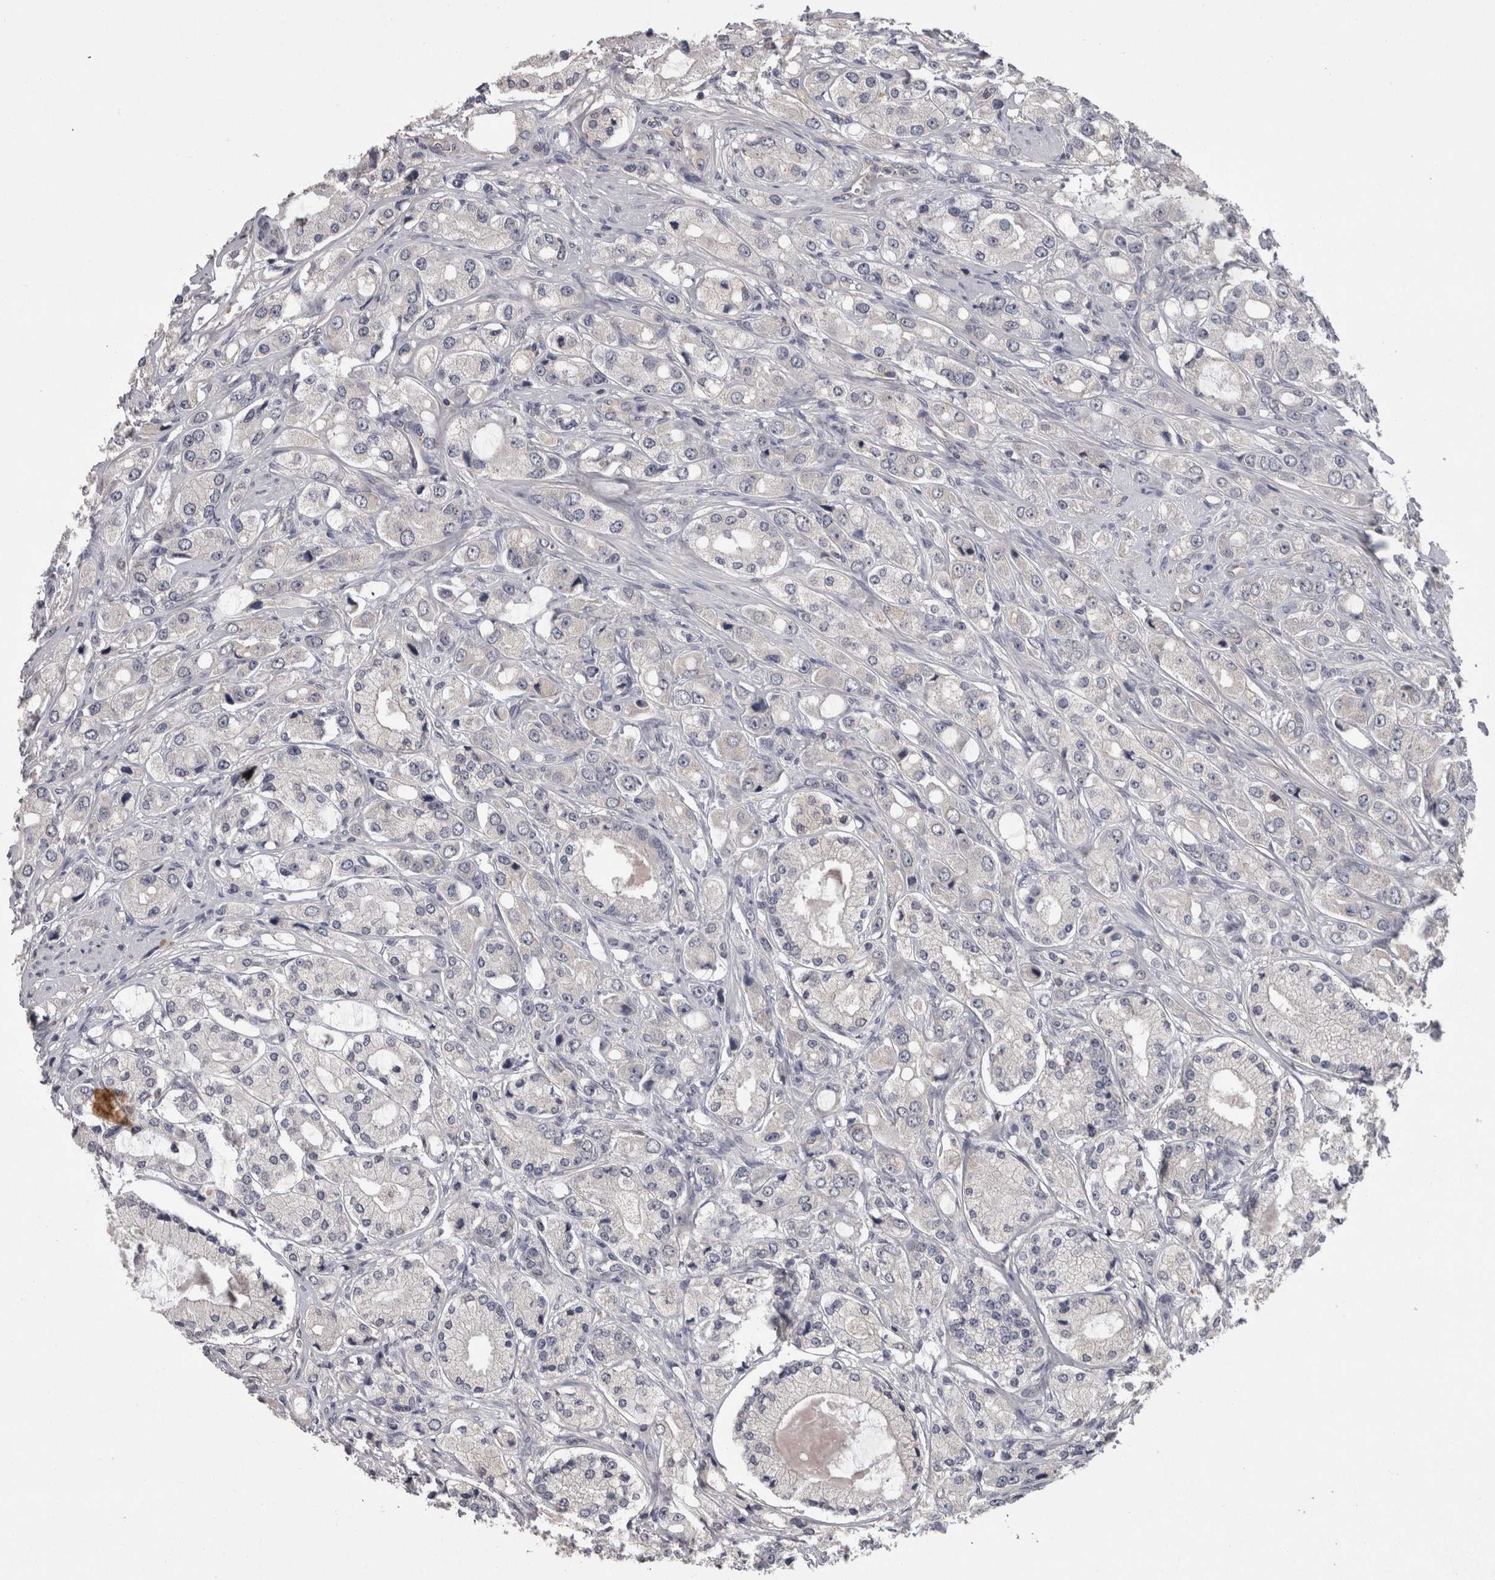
{"staining": {"intensity": "negative", "quantity": "none", "location": "none"}, "tissue": "prostate cancer", "cell_type": "Tumor cells", "image_type": "cancer", "snomed": [{"axis": "morphology", "description": "Adenocarcinoma, High grade"}, {"axis": "topography", "description": "Prostate"}], "caption": "Immunohistochemical staining of high-grade adenocarcinoma (prostate) displays no significant expression in tumor cells.", "gene": "PON3", "patient": {"sex": "male", "age": 65}}